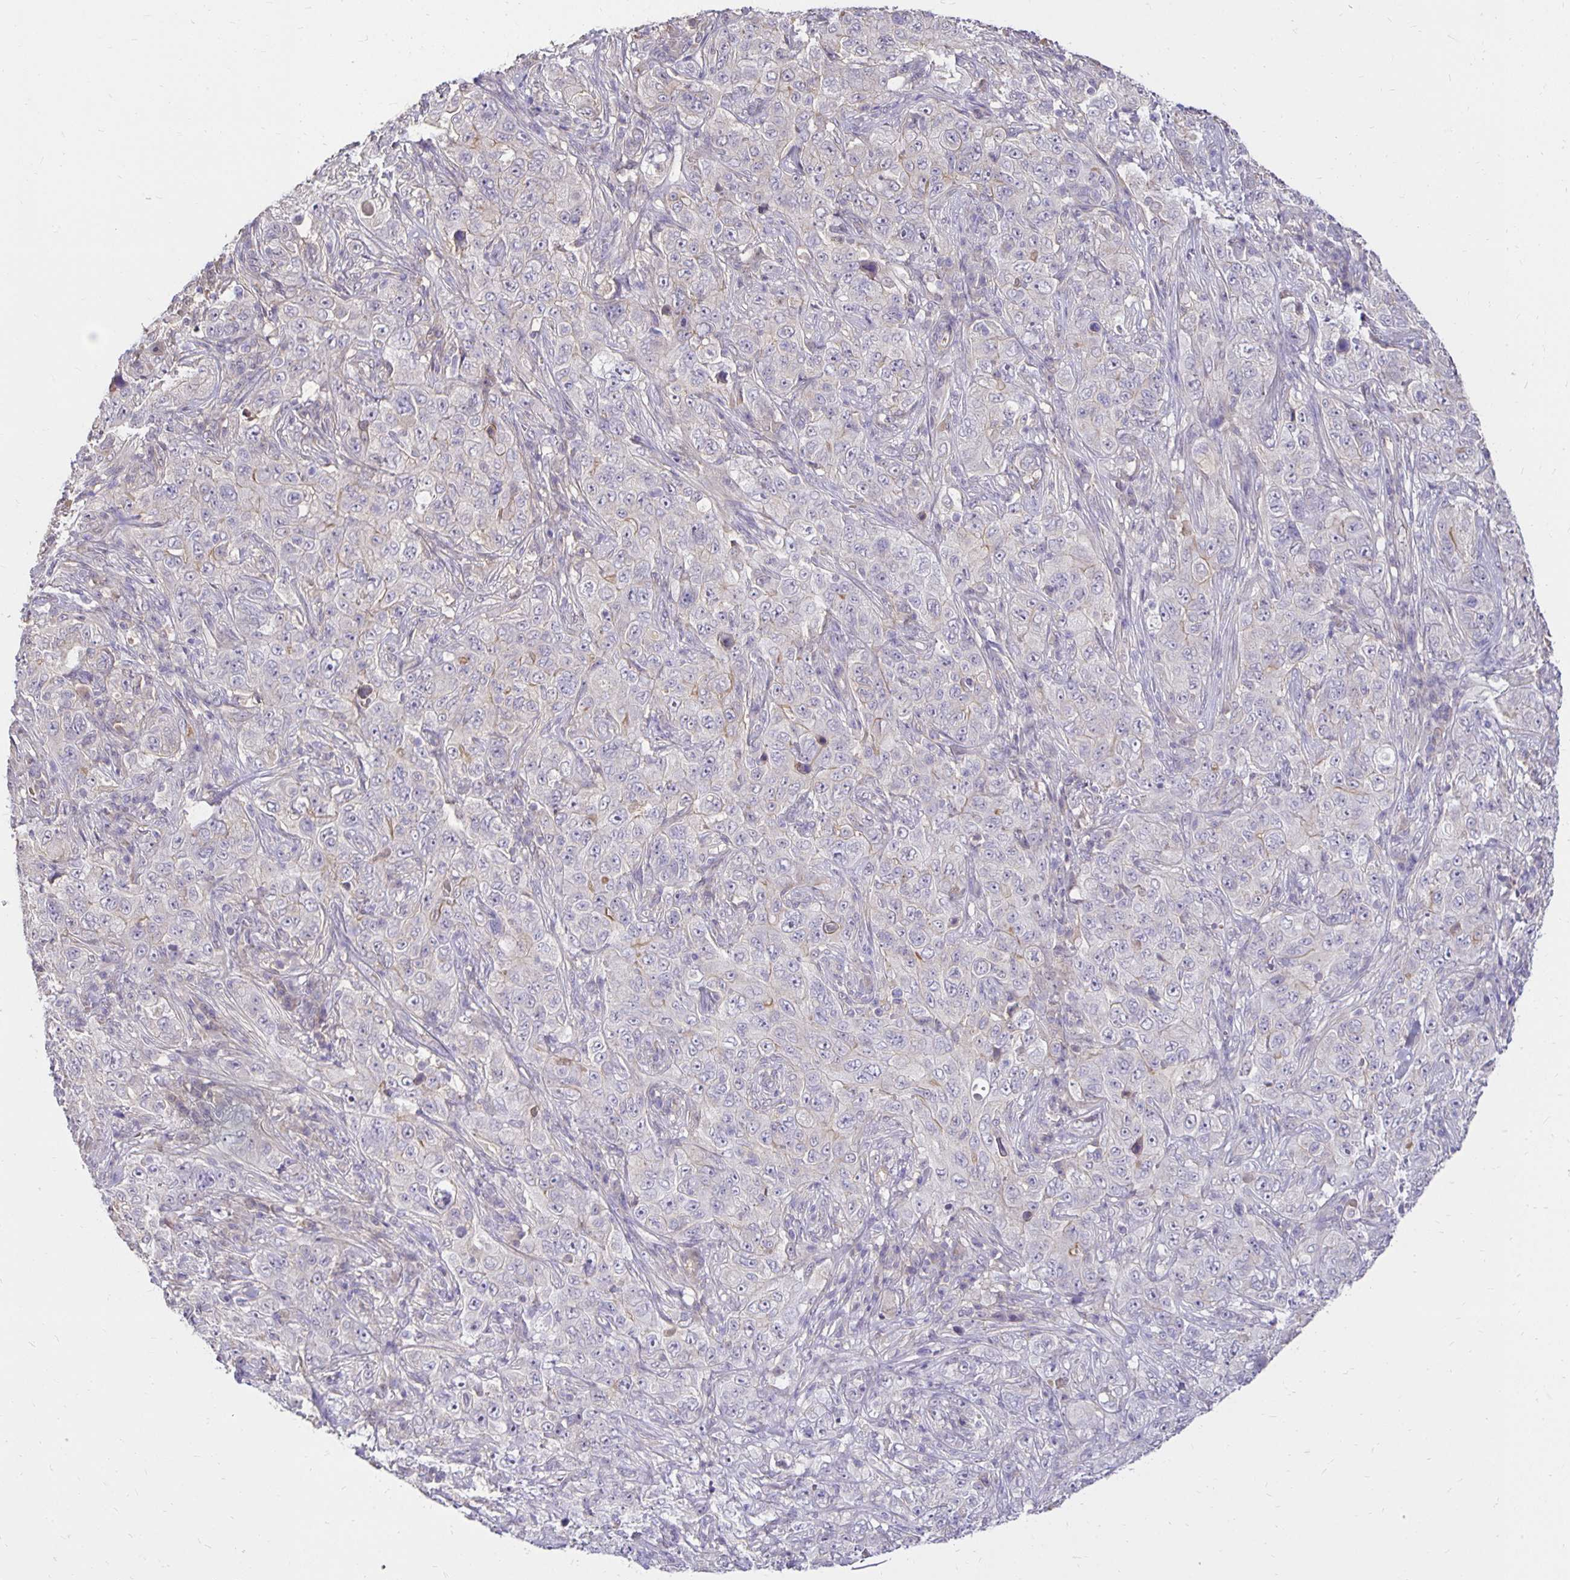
{"staining": {"intensity": "negative", "quantity": "none", "location": "none"}, "tissue": "pancreatic cancer", "cell_type": "Tumor cells", "image_type": "cancer", "snomed": [{"axis": "morphology", "description": "Adenocarcinoma, NOS"}, {"axis": "topography", "description": "Pancreas"}], "caption": "Tumor cells are negative for protein expression in human pancreatic adenocarcinoma. (DAB (3,3'-diaminobenzidine) immunohistochemistry visualized using brightfield microscopy, high magnification).", "gene": "PNPLA3", "patient": {"sex": "male", "age": 68}}